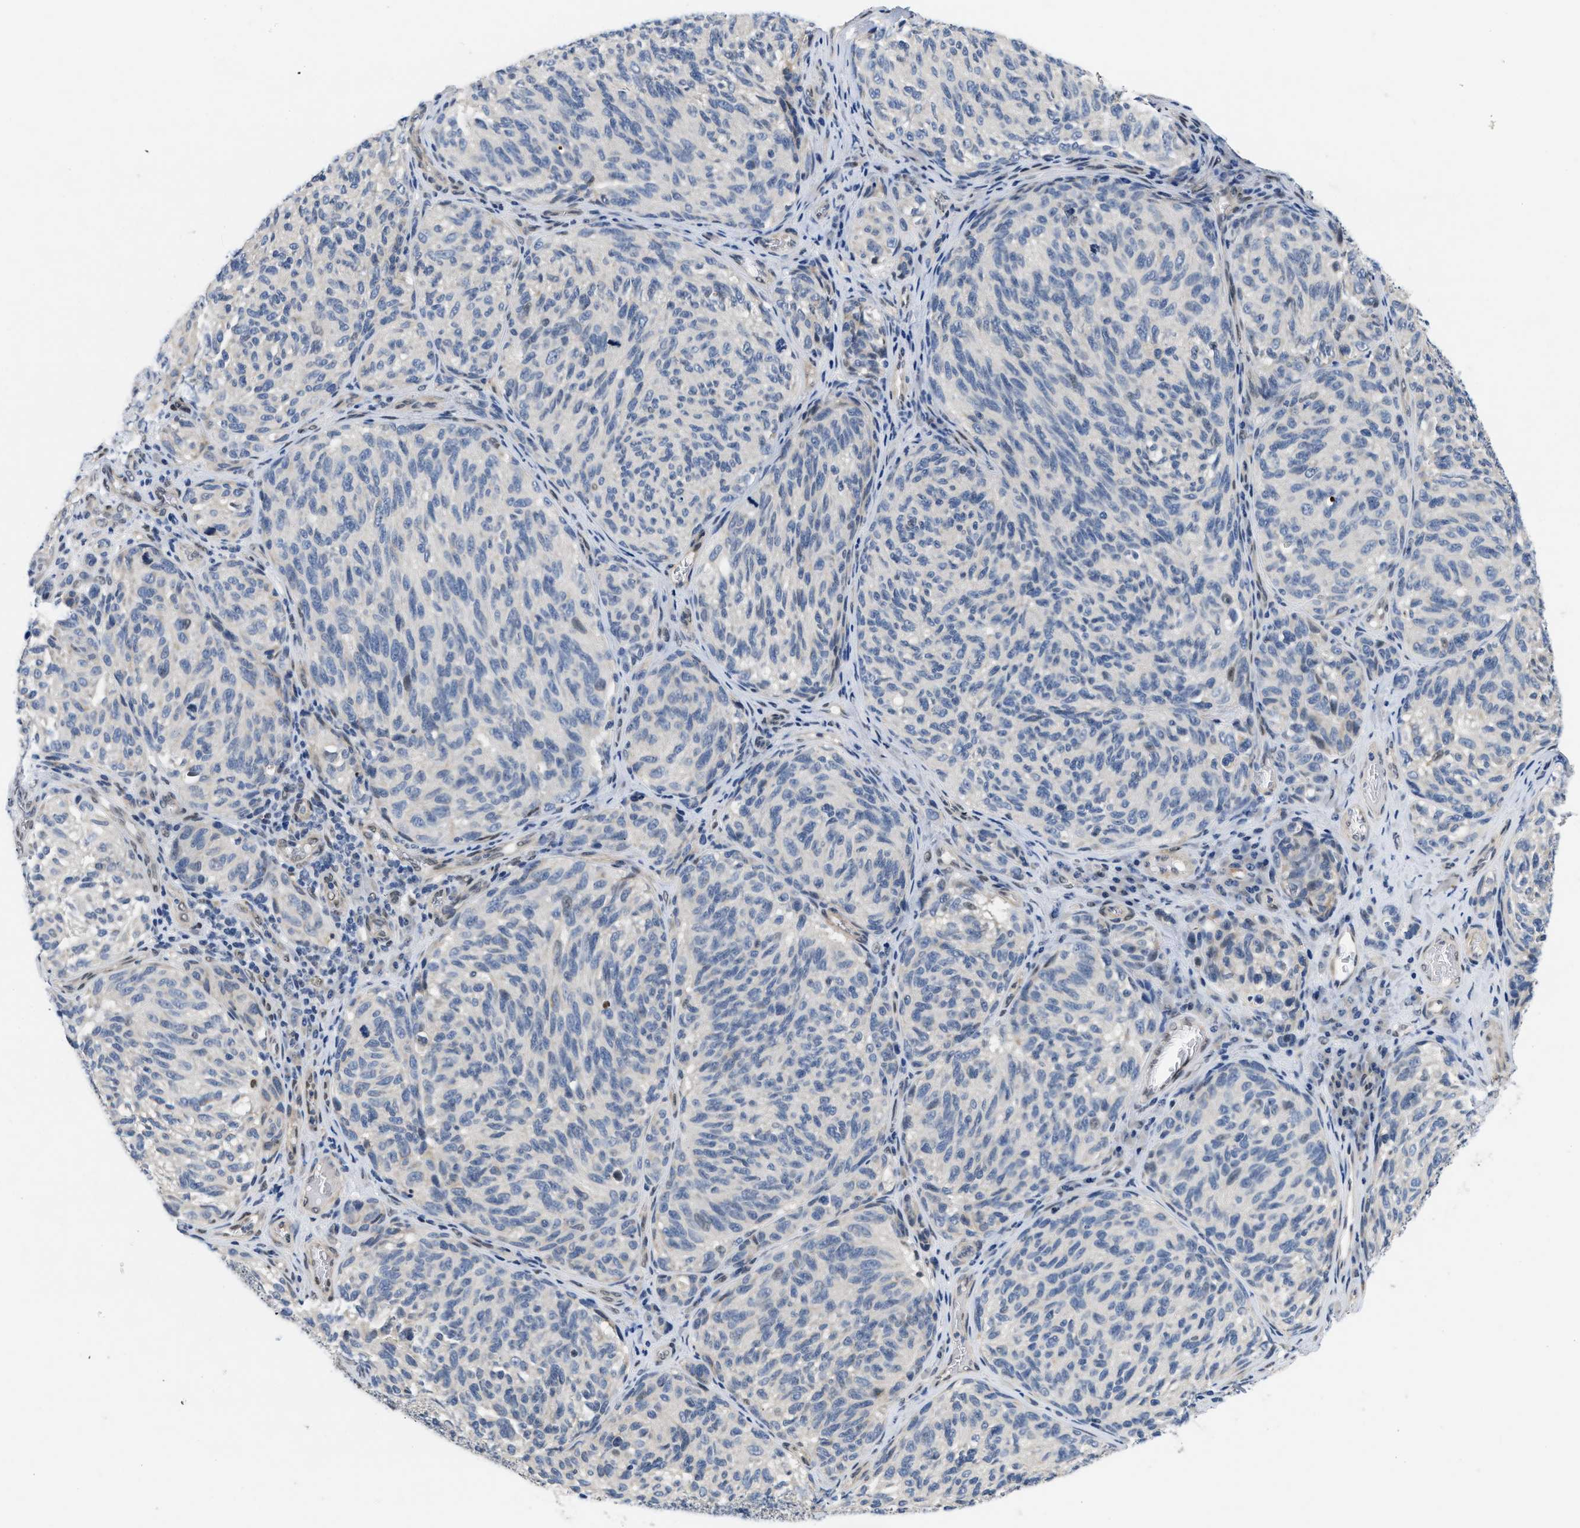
{"staining": {"intensity": "negative", "quantity": "none", "location": "none"}, "tissue": "melanoma", "cell_type": "Tumor cells", "image_type": "cancer", "snomed": [{"axis": "morphology", "description": "Malignant melanoma, NOS"}, {"axis": "topography", "description": "Skin"}], "caption": "A histopathology image of human melanoma is negative for staining in tumor cells. Nuclei are stained in blue.", "gene": "VIP", "patient": {"sex": "female", "age": 73}}